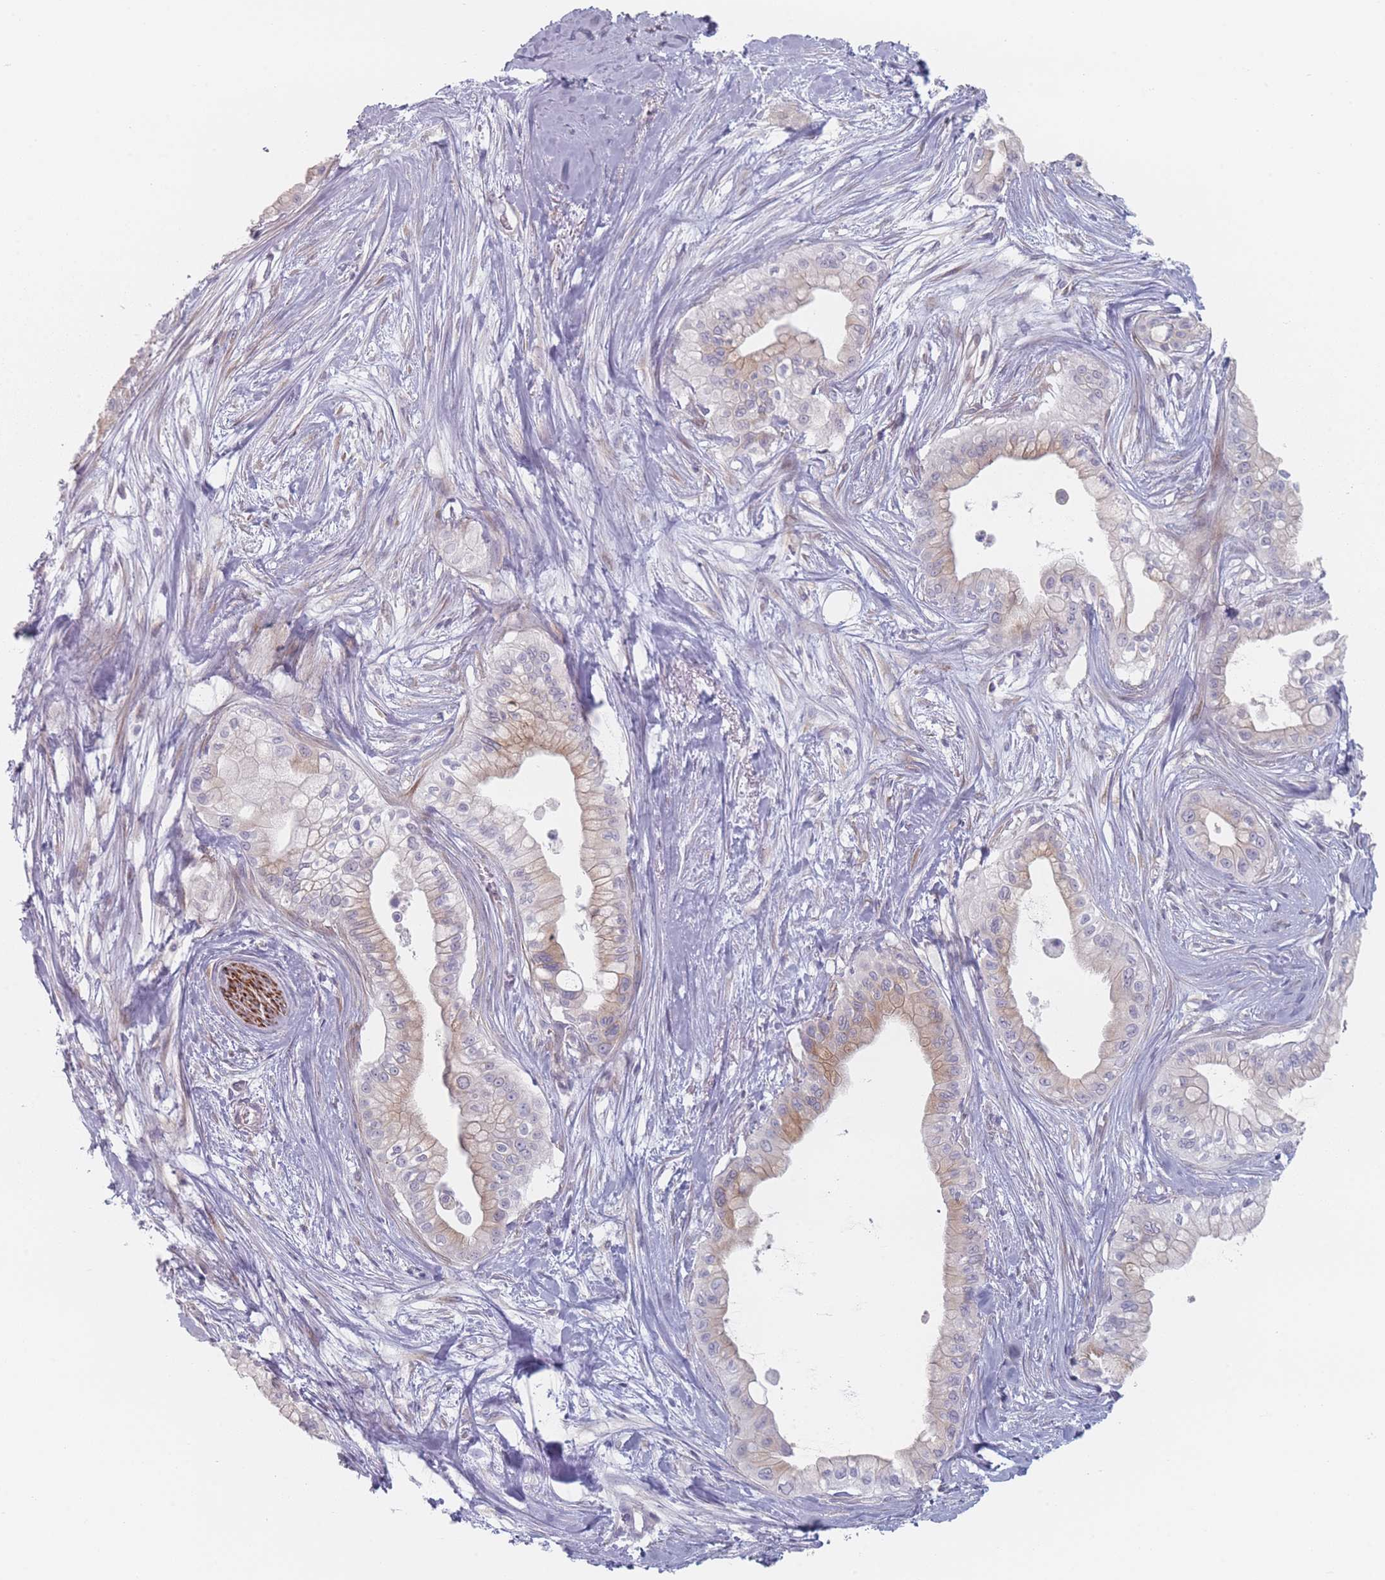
{"staining": {"intensity": "weak", "quantity": "25%-75%", "location": "cytoplasmic/membranous"}, "tissue": "pancreatic cancer", "cell_type": "Tumor cells", "image_type": "cancer", "snomed": [{"axis": "morphology", "description": "Adenocarcinoma, NOS"}, {"axis": "topography", "description": "Pancreas"}], "caption": "Immunohistochemical staining of pancreatic cancer shows low levels of weak cytoplasmic/membranous protein positivity in approximately 25%-75% of tumor cells. (Stains: DAB (3,3'-diaminobenzidine) in brown, nuclei in blue, Microscopy: brightfield microscopy at high magnification).", "gene": "RNF4", "patient": {"sex": "male", "age": 78}}